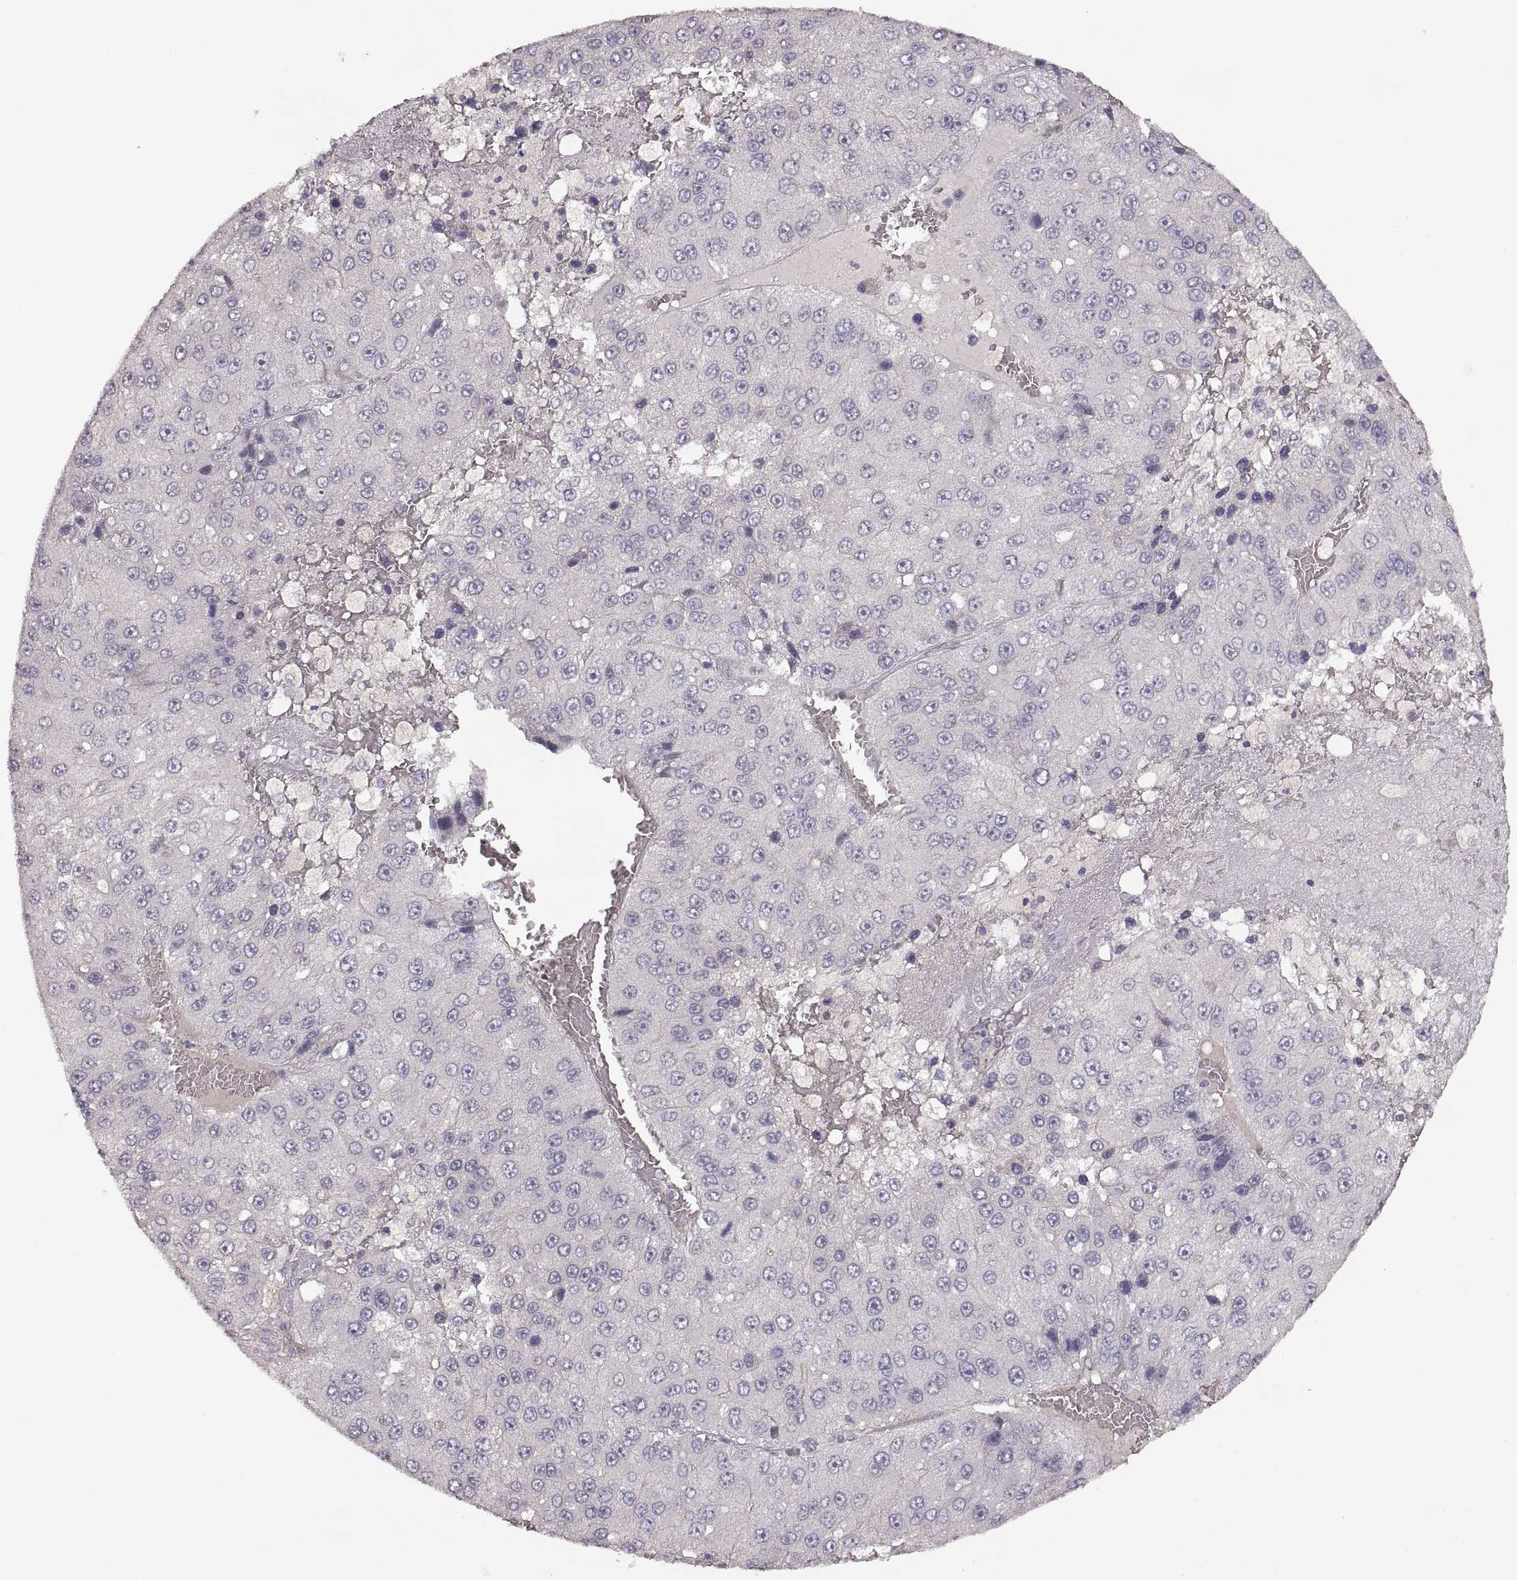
{"staining": {"intensity": "negative", "quantity": "none", "location": "none"}, "tissue": "liver cancer", "cell_type": "Tumor cells", "image_type": "cancer", "snomed": [{"axis": "morphology", "description": "Carcinoma, Hepatocellular, NOS"}, {"axis": "topography", "description": "Liver"}], "caption": "High magnification brightfield microscopy of hepatocellular carcinoma (liver) stained with DAB (3,3'-diaminobenzidine) (brown) and counterstained with hematoxylin (blue): tumor cells show no significant expression.", "gene": "LAMC2", "patient": {"sex": "female", "age": 73}}